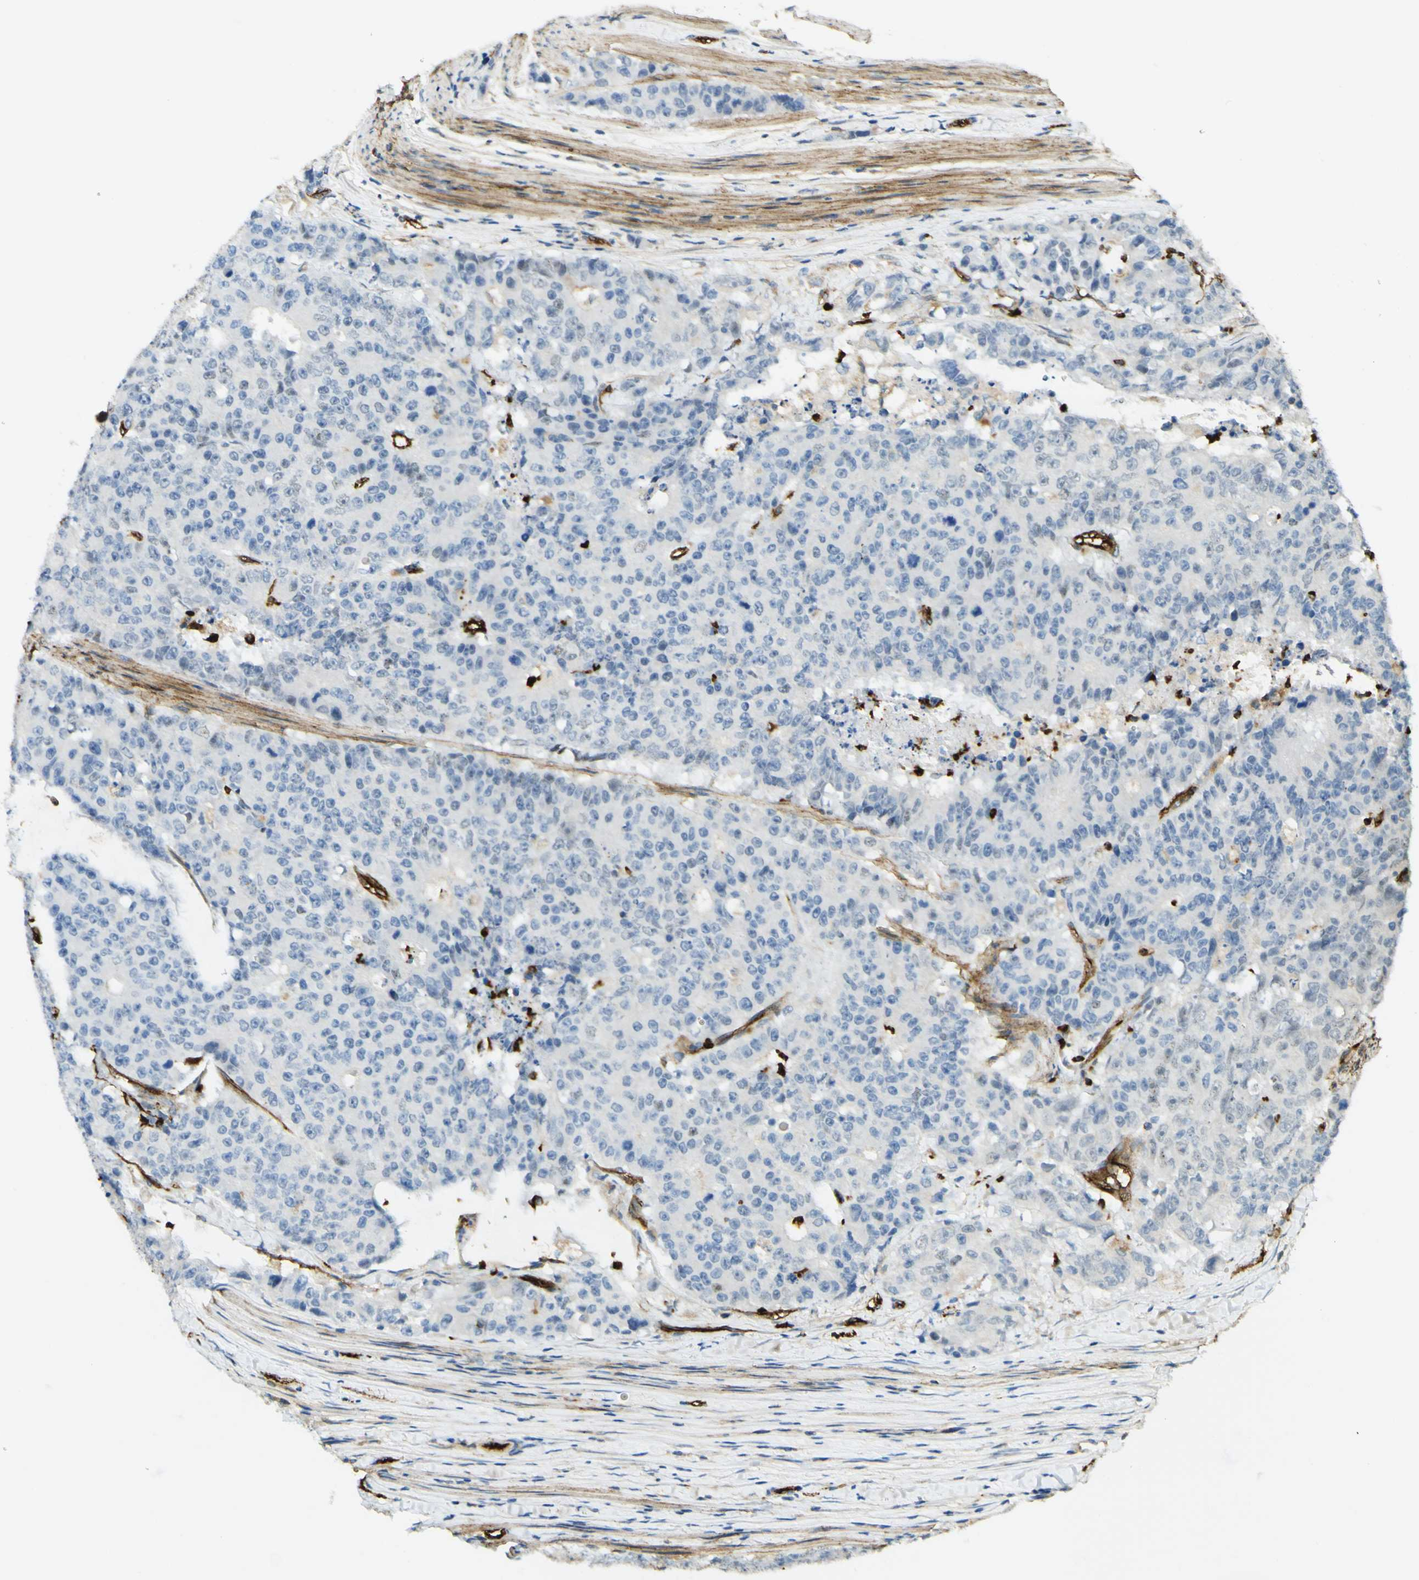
{"staining": {"intensity": "negative", "quantity": "none", "location": "none"}, "tissue": "colorectal cancer", "cell_type": "Tumor cells", "image_type": "cancer", "snomed": [{"axis": "morphology", "description": "Adenocarcinoma, NOS"}, {"axis": "topography", "description": "Colon"}], "caption": "High power microscopy photomicrograph of an immunohistochemistry (IHC) histopathology image of colorectal cancer (adenocarcinoma), revealing no significant staining in tumor cells.", "gene": "PLXDC1", "patient": {"sex": "female", "age": 86}}